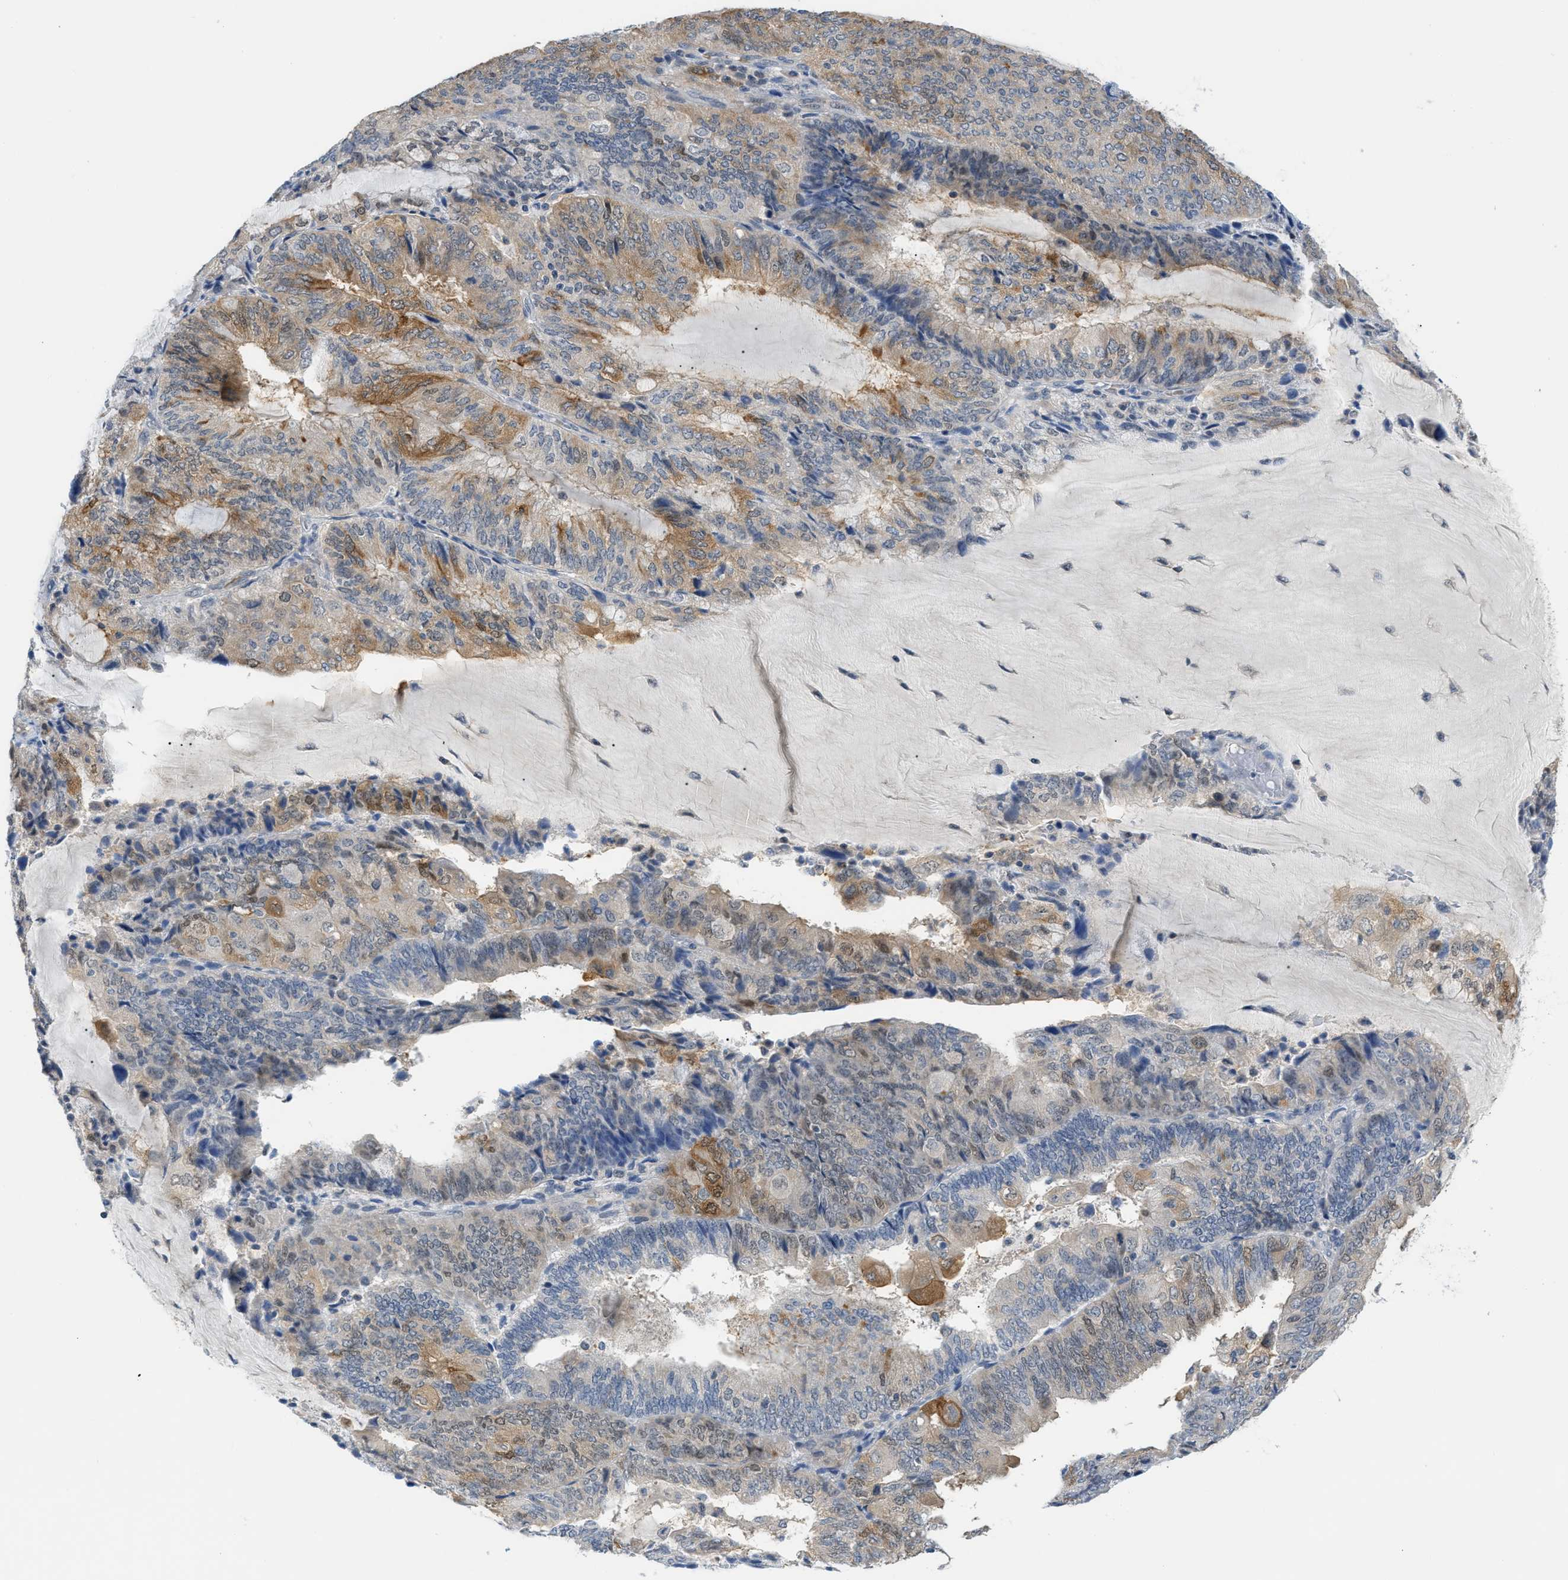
{"staining": {"intensity": "moderate", "quantity": "25%-75%", "location": "cytoplasmic/membranous"}, "tissue": "endometrial cancer", "cell_type": "Tumor cells", "image_type": "cancer", "snomed": [{"axis": "morphology", "description": "Adenocarcinoma, NOS"}, {"axis": "topography", "description": "Endometrium"}], "caption": "Immunohistochemical staining of endometrial adenocarcinoma reveals moderate cytoplasmic/membranous protein staining in about 25%-75% of tumor cells. (Brightfield microscopy of DAB IHC at high magnification).", "gene": "PSAT1", "patient": {"sex": "female", "age": 81}}